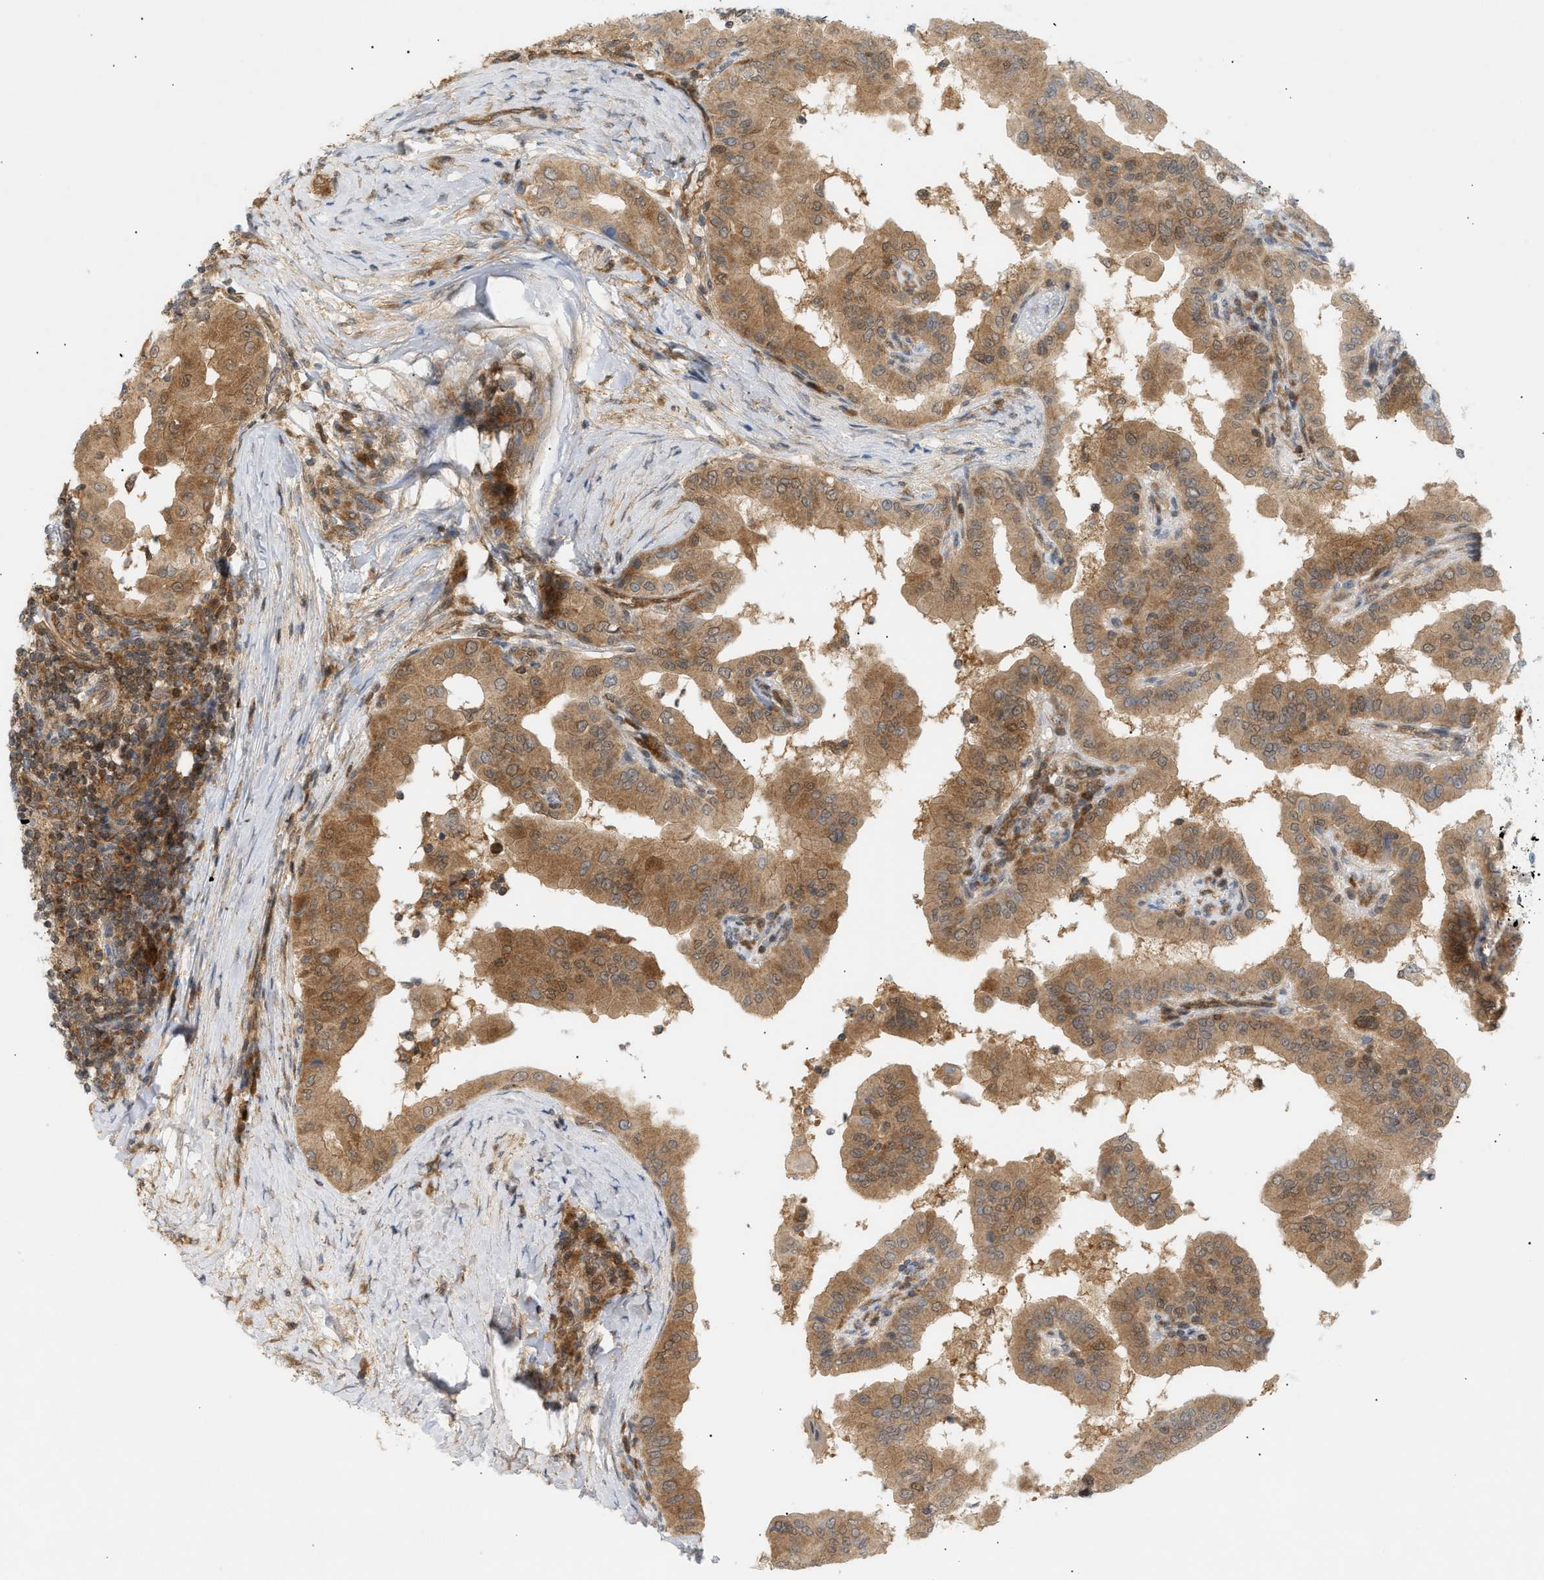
{"staining": {"intensity": "moderate", "quantity": ">75%", "location": "cytoplasmic/membranous"}, "tissue": "thyroid cancer", "cell_type": "Tumor cells", "image_type": "cancer", "snomed": [{"axis": "morphology", "description": "Papillary adenocarcinoma, NOS"}, {"axis": "topography", "description": "Thyroid gland"}], "caption": "This image demonstrates immunohistochemistry staining of human papillary adenocarcinoma (thyroid), with medium moderate cytoplasmic/membranous expression in about >75% of tumor cells.", "gene": "SHC1", "patient": {"sex": "male", "age": 33}}